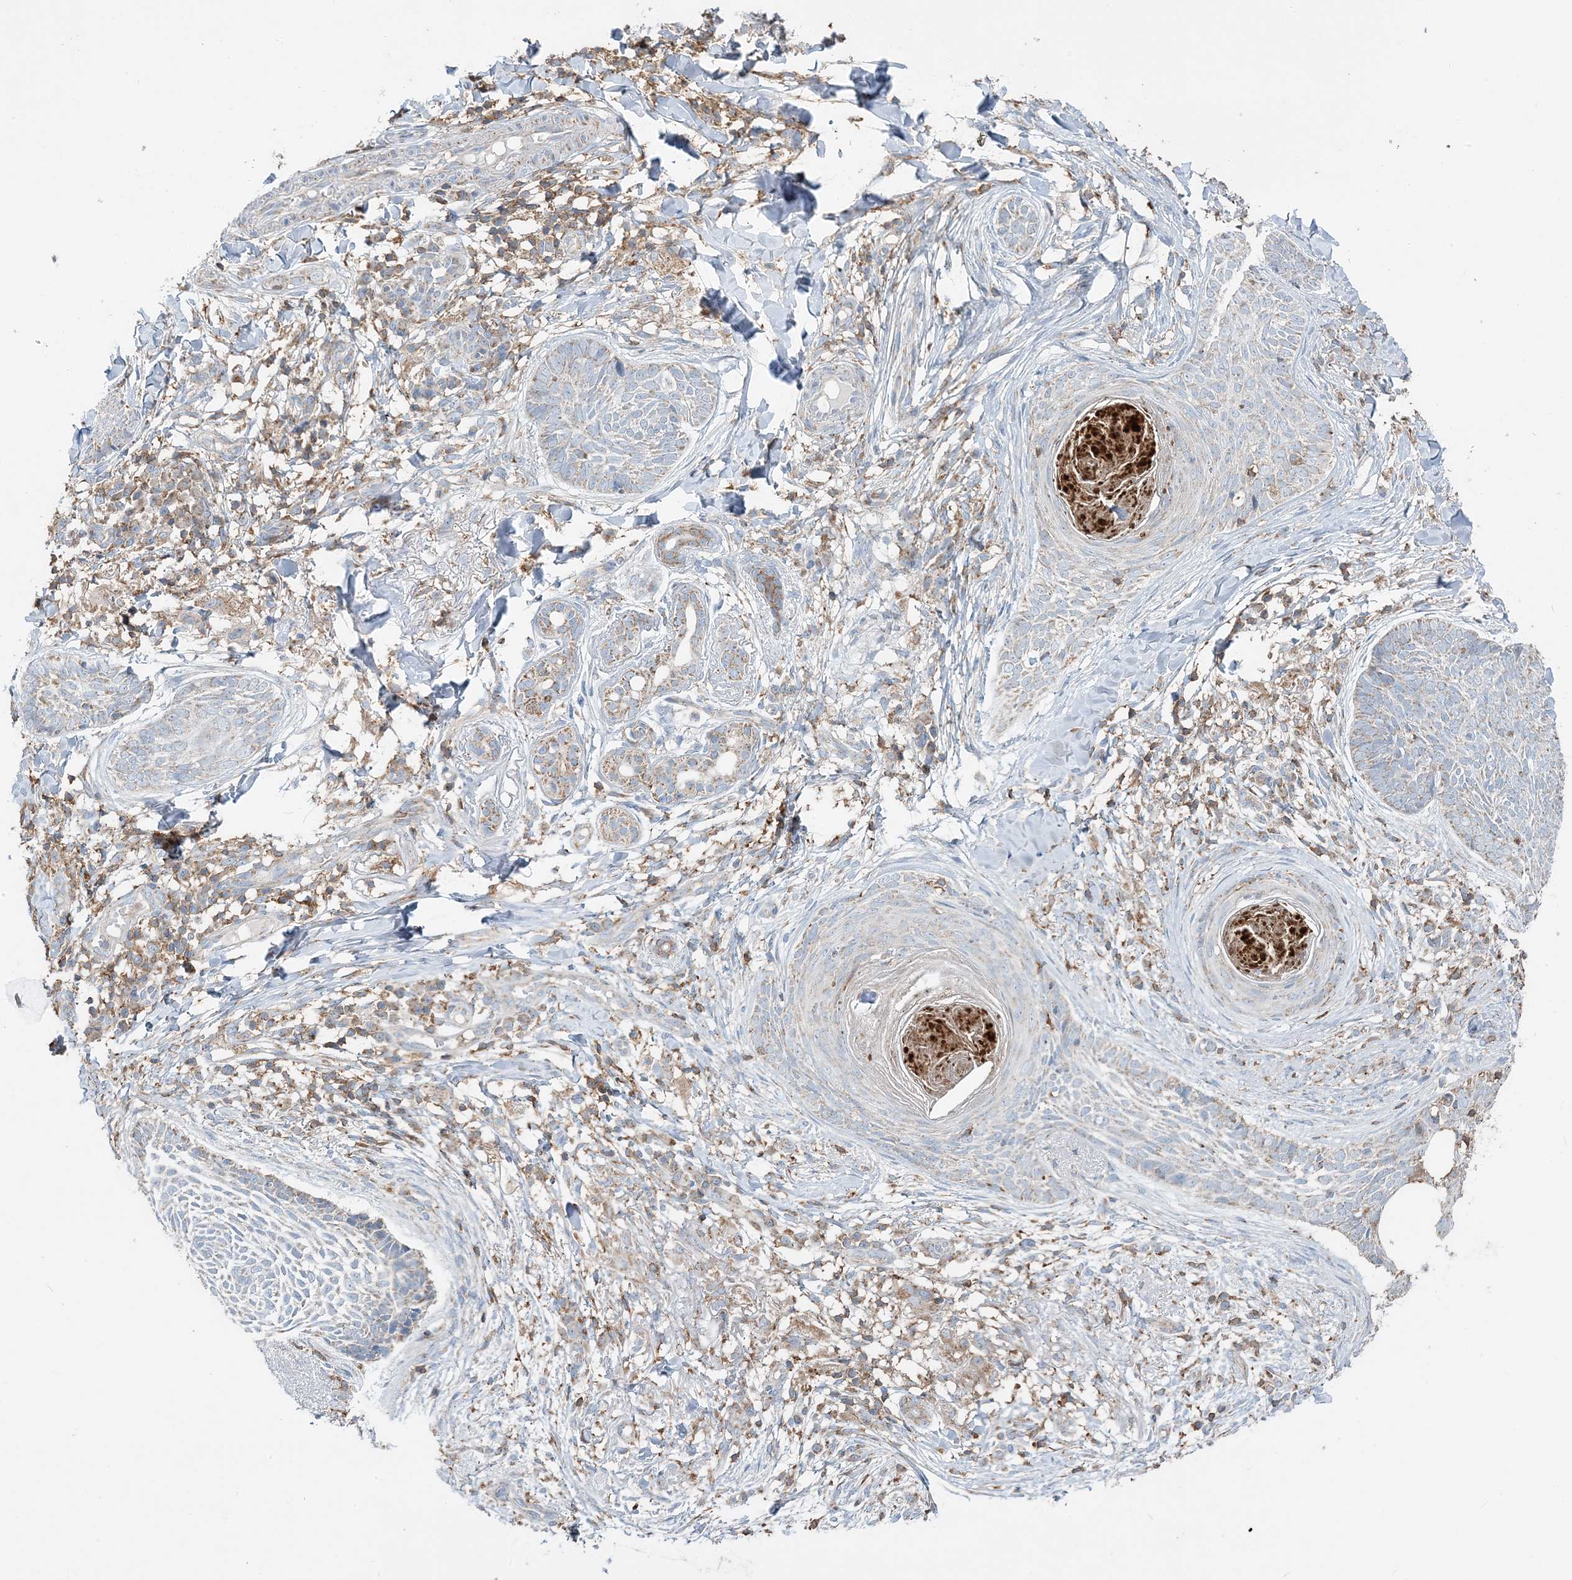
{"staining": {"intensity": "weak", "quantity": "<25%", "location": "cytoplasmic/membranous"}, "tissue": "skin cancer", "cell_type": "Tumor cells", "image_type": "cancer", "snomed": [{"axis": "morphology", "description": "Basal cell carcinoma"}, {"axis": "topography", "description": "Skin"}], "caption": "Tumor cells are negative for protein expression in human skin cancer.", "gene": "TMLHE", "patient": {"sex": "male", "age": 85}}